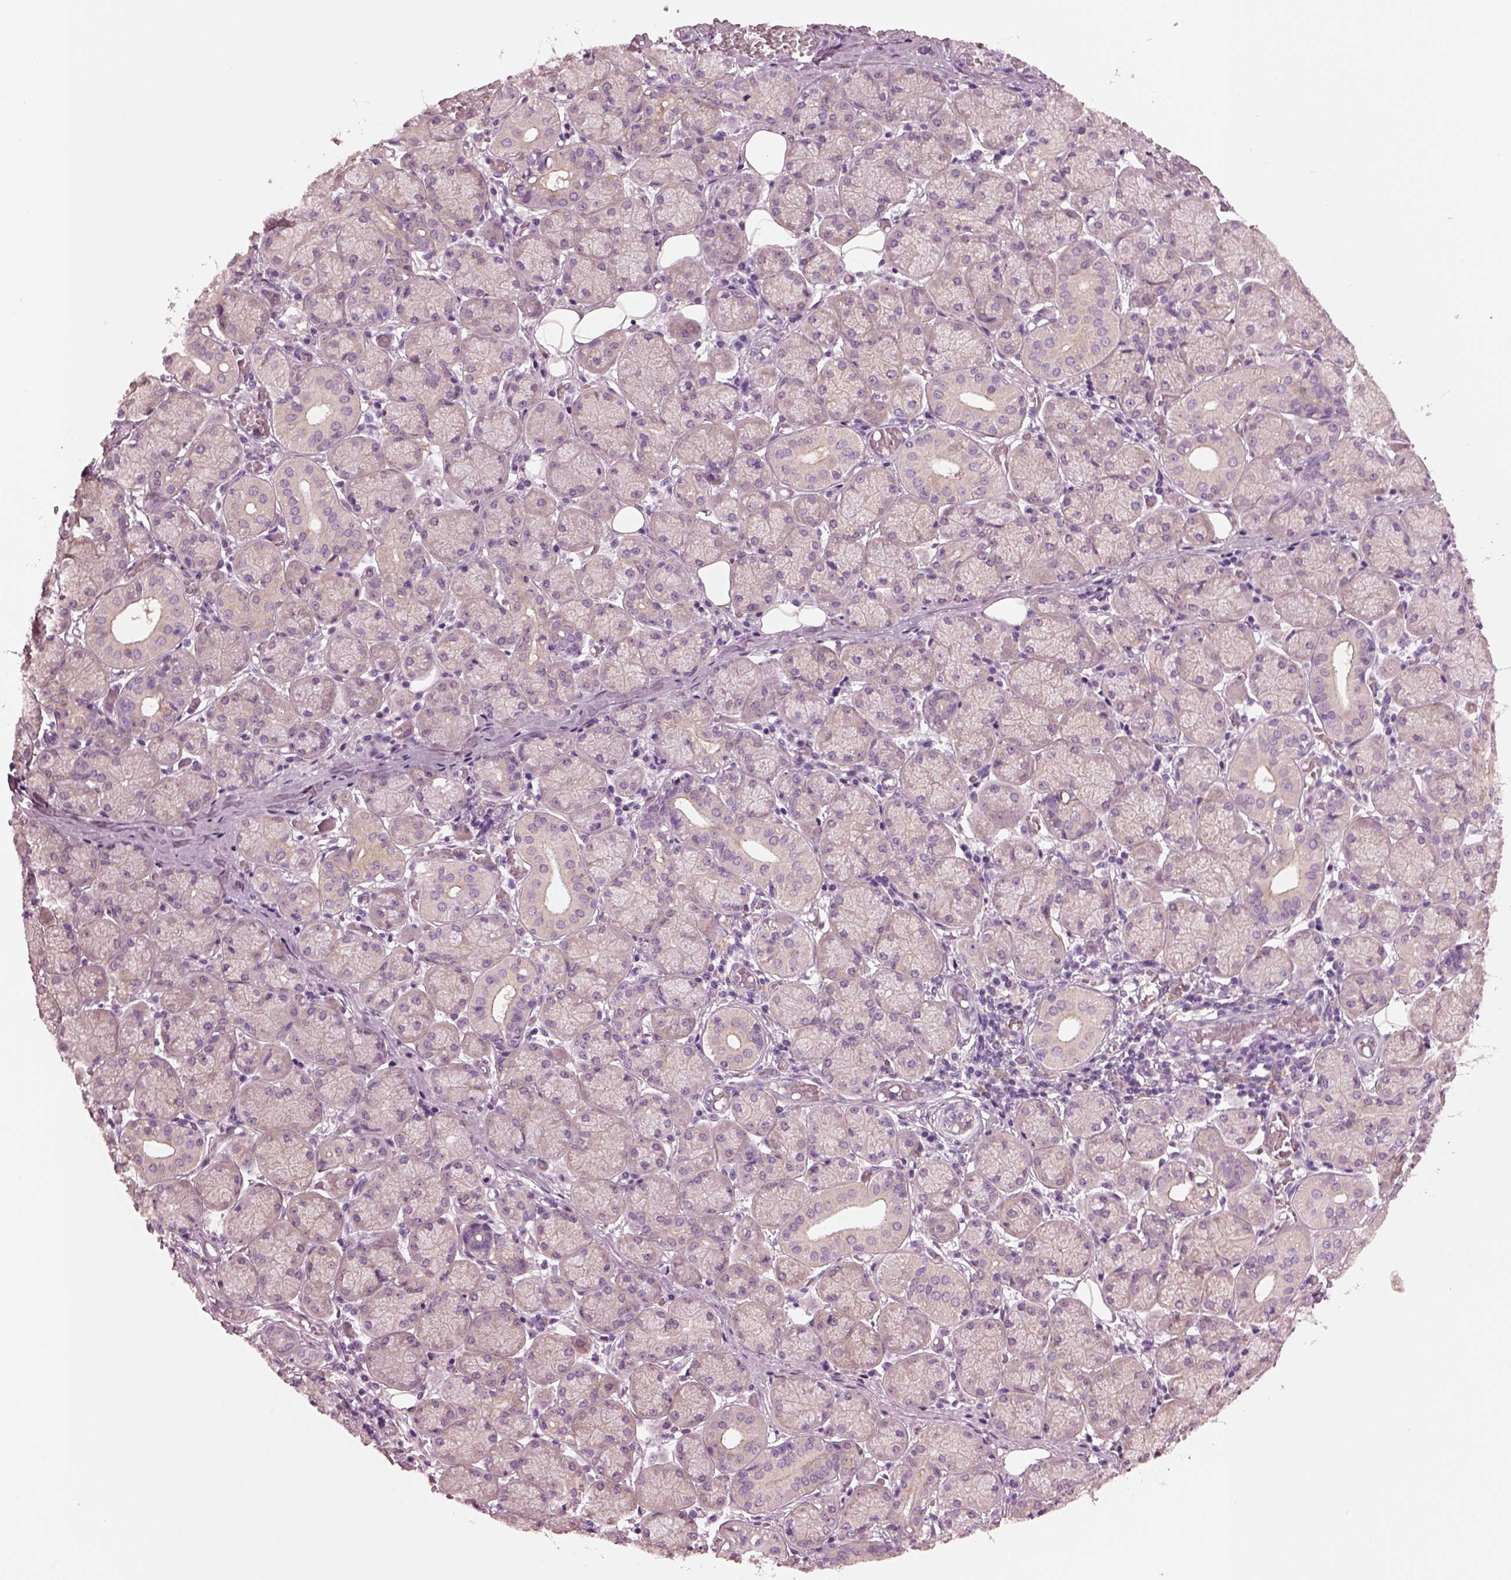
{"staining": {"intensity": "weak", "quantity": "<25%", "location": "cytoplasmic/membranous"}, "tissue": "salivary gland", "cell_type": "Glandular cells", "image_type": "normal", "snomed": [{"axis": "morphology", "description": "Normal tissue, NOS"}, {"axis": "topography", "description": "Salivary gland"}, {"axis": "topography", "description": "Peripheral nerve tissue"}], "caption": "This is an IHC micrograph of benign human salivary gland. There is no staining in glandular cells.", "gene": "SHTN1", "patient": {"sex": "female", "age": 24}}